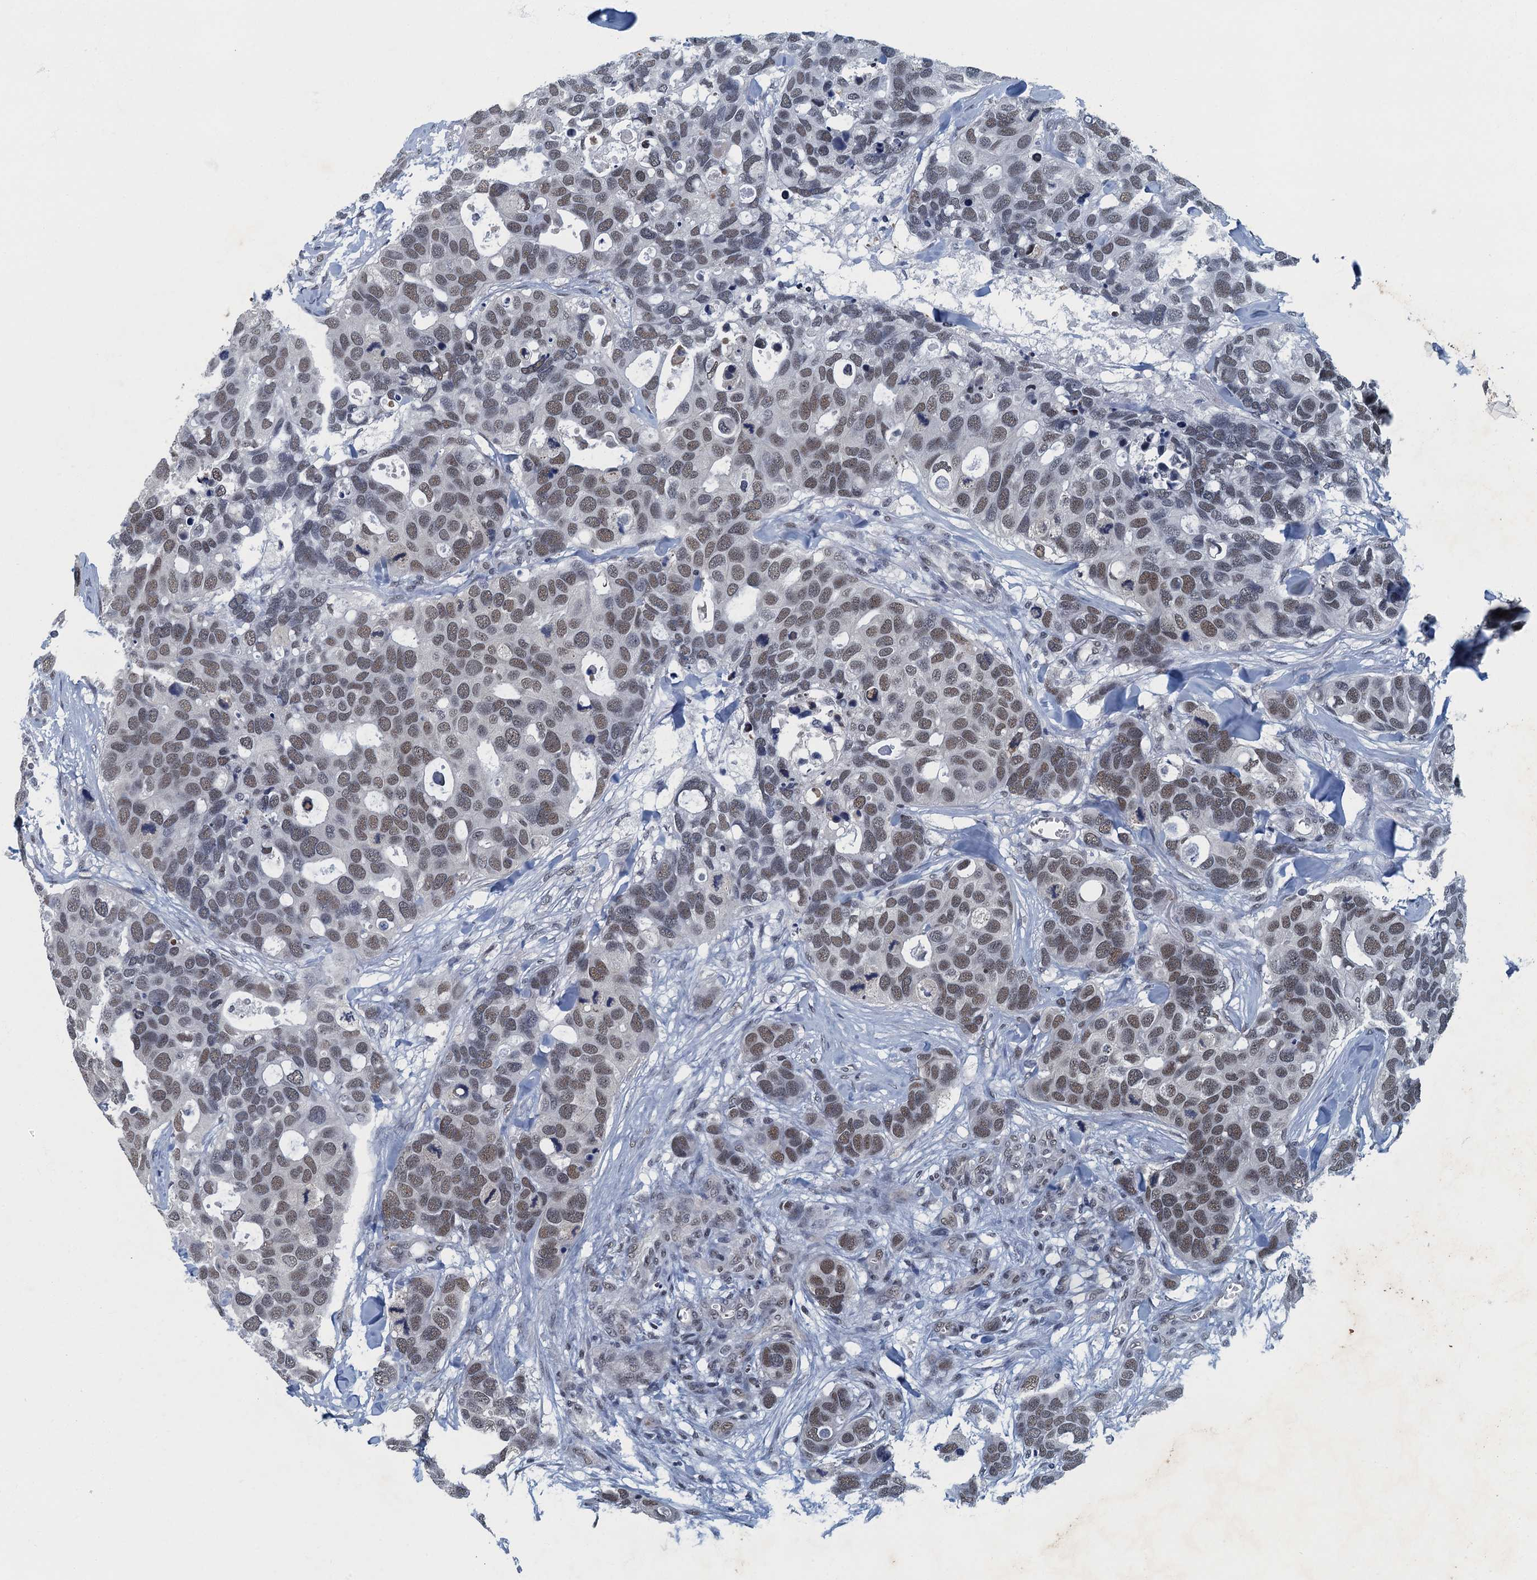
{"staining": {"intensity": "moderate", "quantity": ">75%", "location": "nuclear"}, "tissue": "breast cancer", "cell_type": "Tumor cells", "image_type": "cancer", "snomed": [{"axis": "morphology", "description": "Duct carcinoma"}, {"axis": "topography", "description": "Breast"}], "caption": "Immunohistochemical staining of breast infiltrating ductal carcinoma demonstrates medium levels of moderate nuclear protein expression in approximately >75% of tumor cells. The protein is stained brown, and the nuclei are stained in blue (DAB (3,3'-diaminobenzidine) IHC with brightfield microscopy, high magnification).", "gene": "GADL1", "patient": {"sex": "female", "age": 83}}